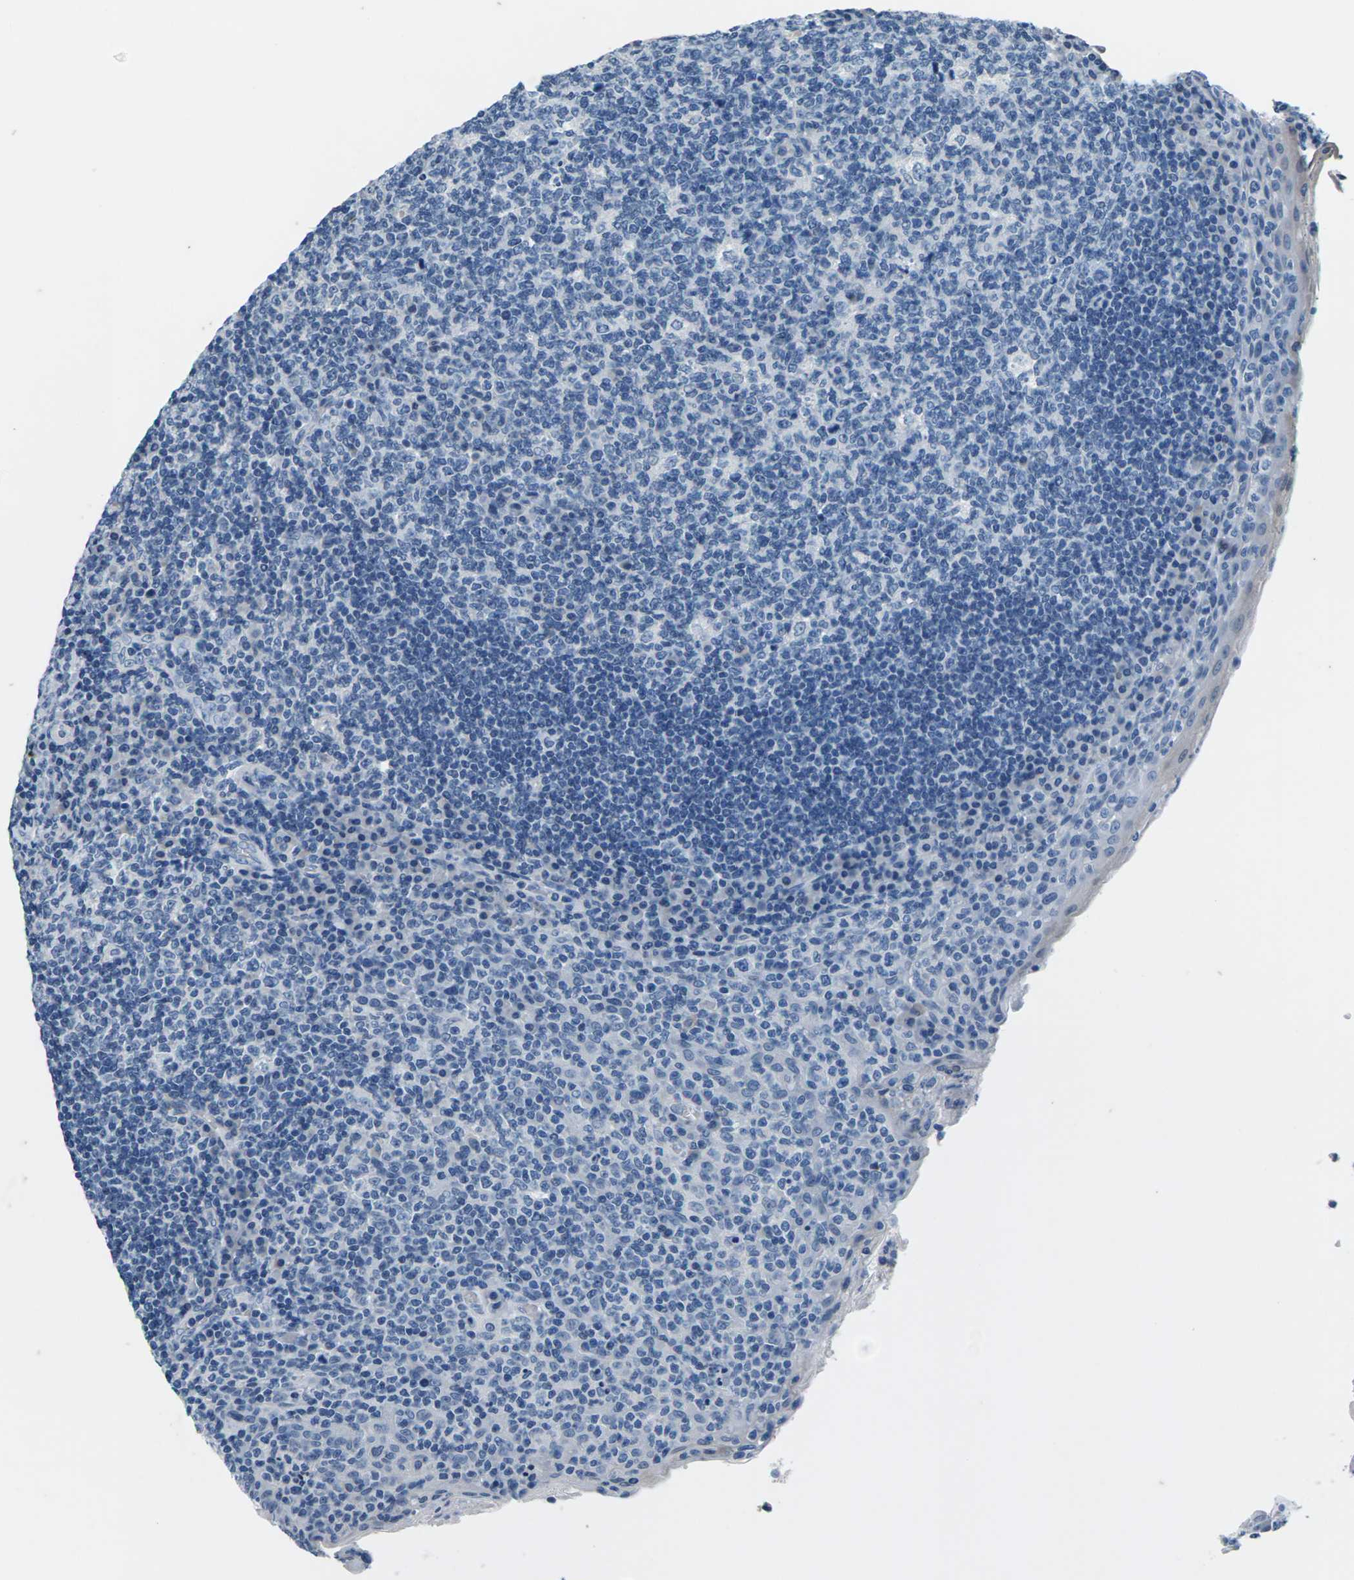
{"staining": {"intensity": "negative", "quantity": "none", "location": "none"}, "tissue": "tonsil", "cell_type": "Germinal center cells", "image_type": "normal", "snomed": [{"axis": "morphology", "description": "Normal tissue, NOS"}, {"axis": "topography", "description": "Tonsil"}], "caption": "Germinal center cells show no significant expression in unremarkable tonsil. Brightfield microscopy of IHC stained with DAB (brown) and hematoxylin (blue), captured at high magnification.", "gene": "UMOD", "patient": {"sex": "male", "age": 17}}